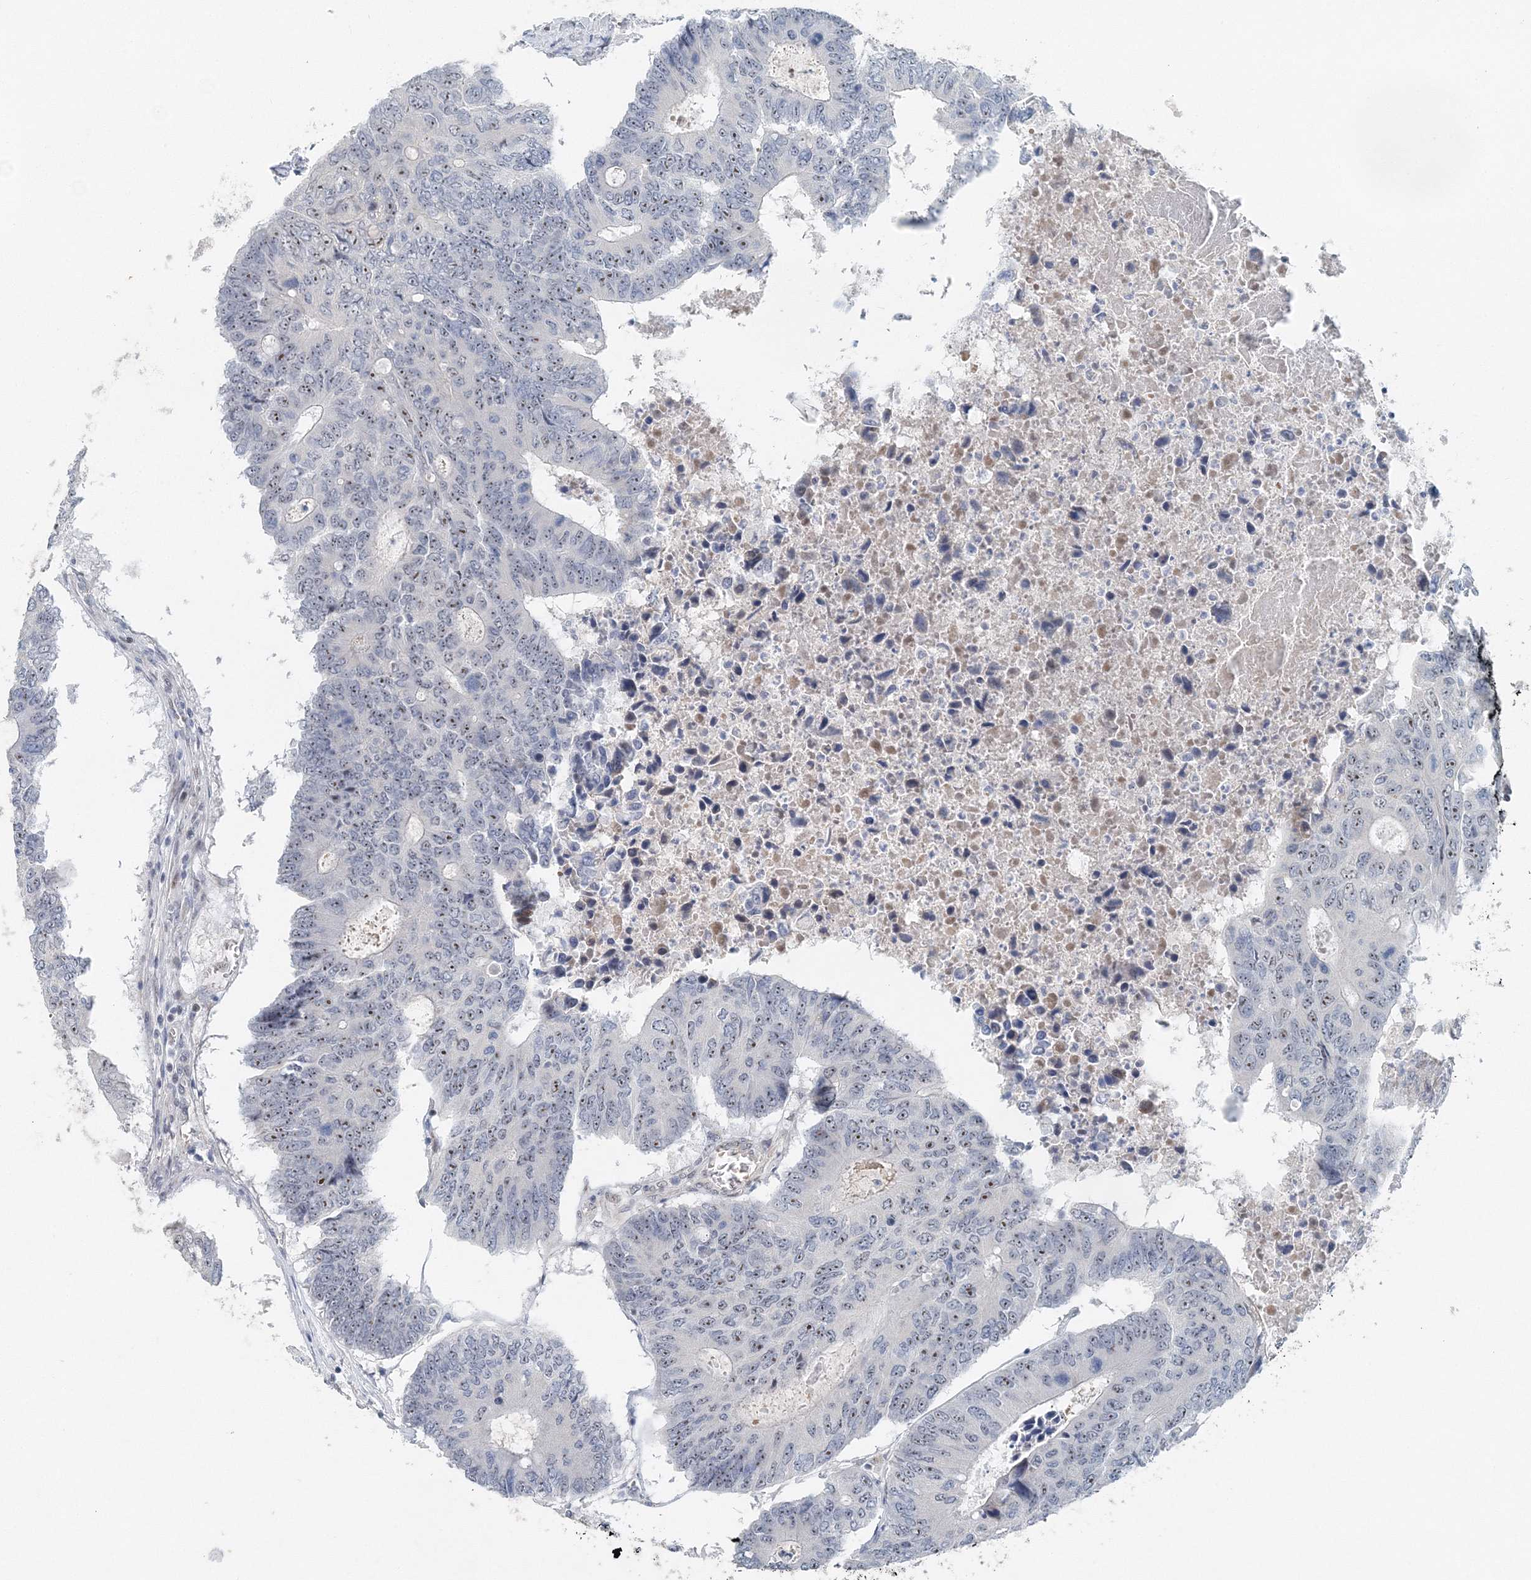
{"staining": {"intensity": "moderate", "quantity": "25%-75%", "location": "nuclear"}, "tissue": "colorectal cancer", "cell_type": "Tumor cells", "image_type": "cancer", "snomed": [{"axis": "morphology", "description": "Adenocarcinoma, NOS"}, {"axis": "topography", "description": "Colon"}], "caption": "High-power microscopy captured an IHC image of colorectal cancer, revealing moderate nuclear staining in about 25%-75% of tumor cells. The staining is performed using DAB brown chromogen to label protein expression. The nuclei are counter-stained blue using hematoxylin.", "gene": "UIMC1", "patient": {"sex": "male", "age": 87}}